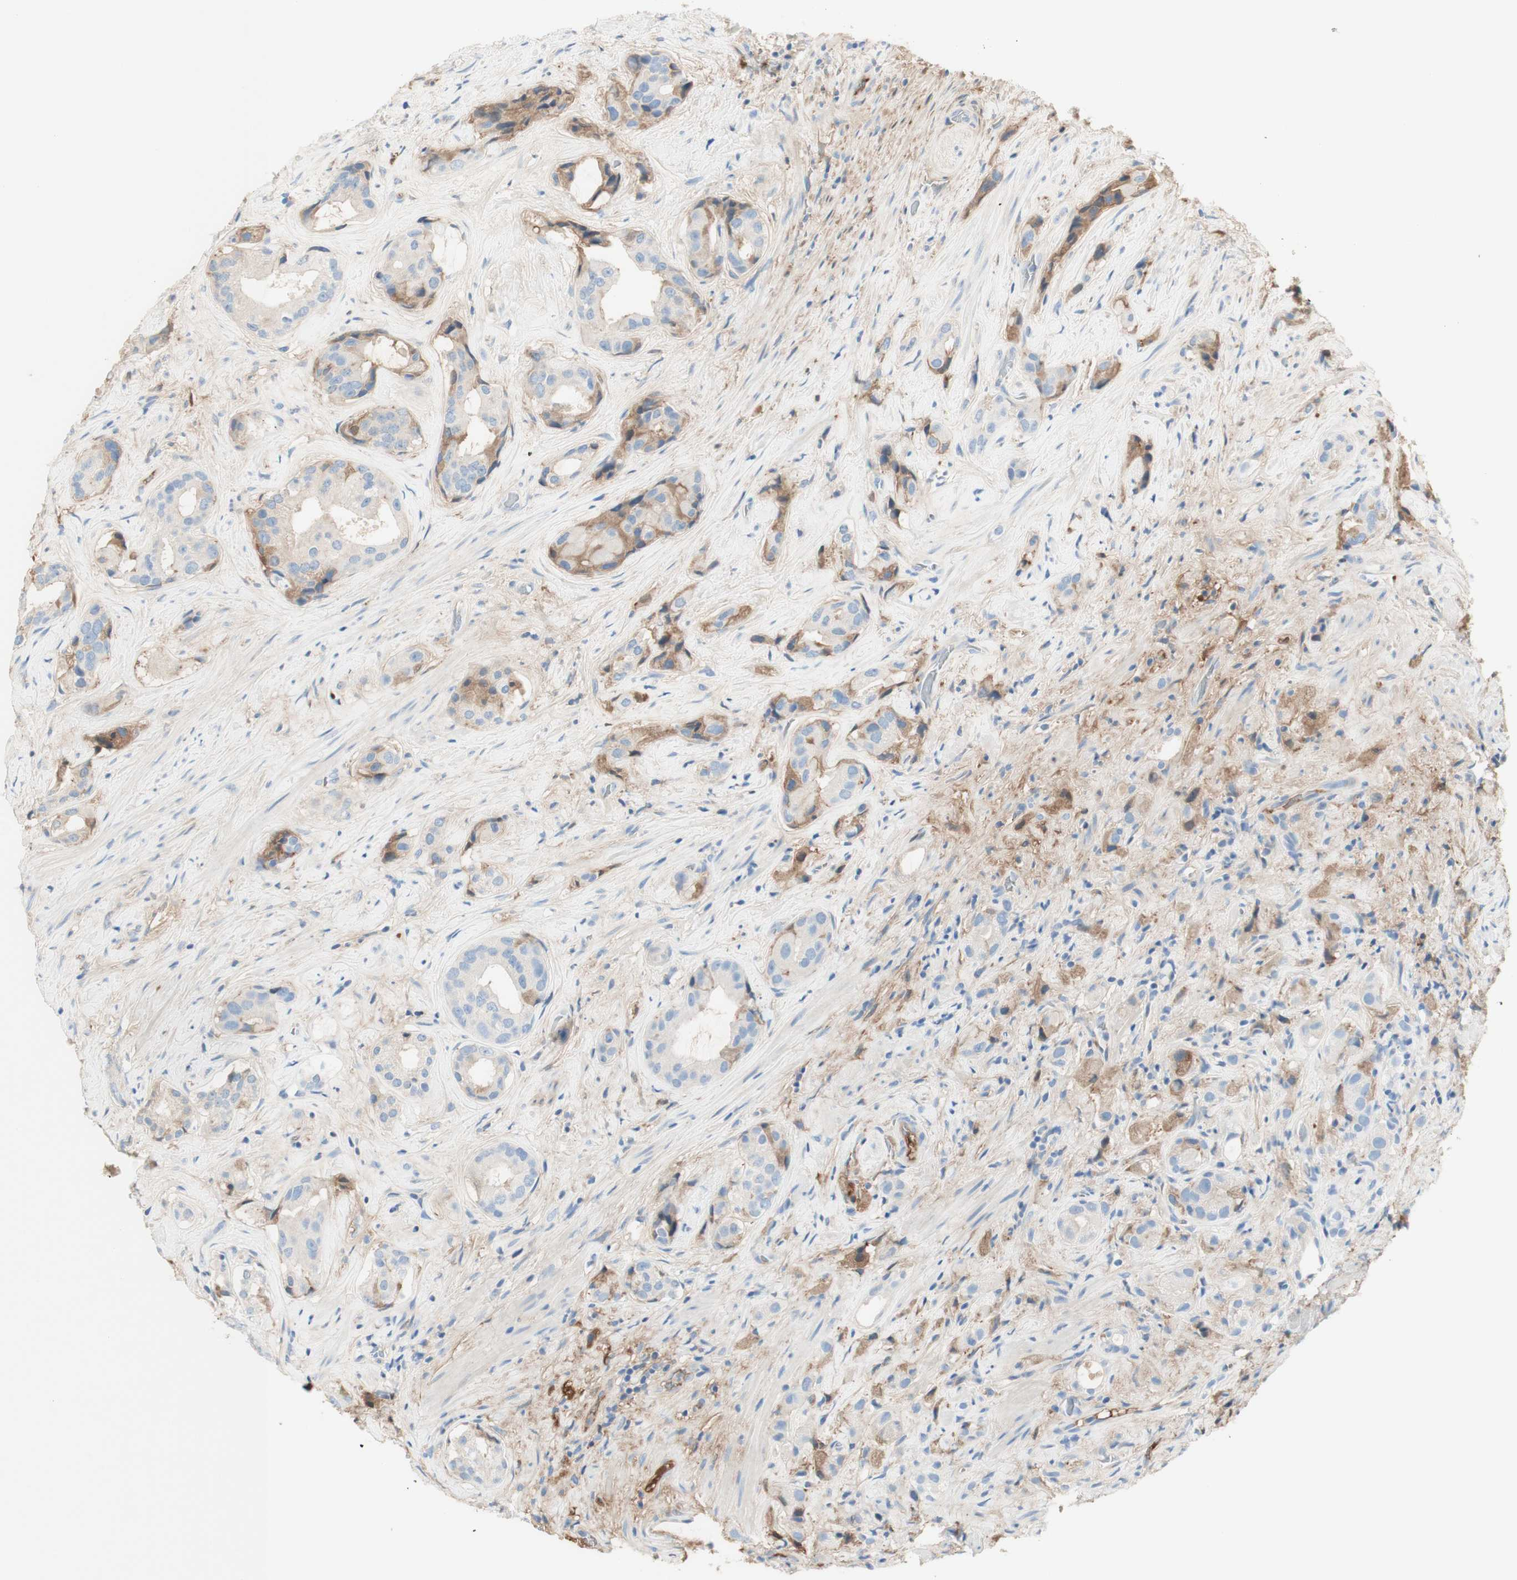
{"staining": {"intensity": "moderate", "quantity": "<25%", "location": "cytoplasmic/membranous"}, "tissue": "prostate cancer", "cell_type": "Tumor cells", "image_type": "cancer", "snomed": [{"axis": "morphology", "description": "Adenocarcinoma, High grade"}, {"axis": "topography", "description": "Prostate"}], "caption": "Prostate cancer tissue shows moderate cytoplasmic/membranous expression in approximately <25% of tumor cells, visualized by immunohistochemistry.", "gene": "KNG1", "patient": {"sex": "male", "age": 71}}